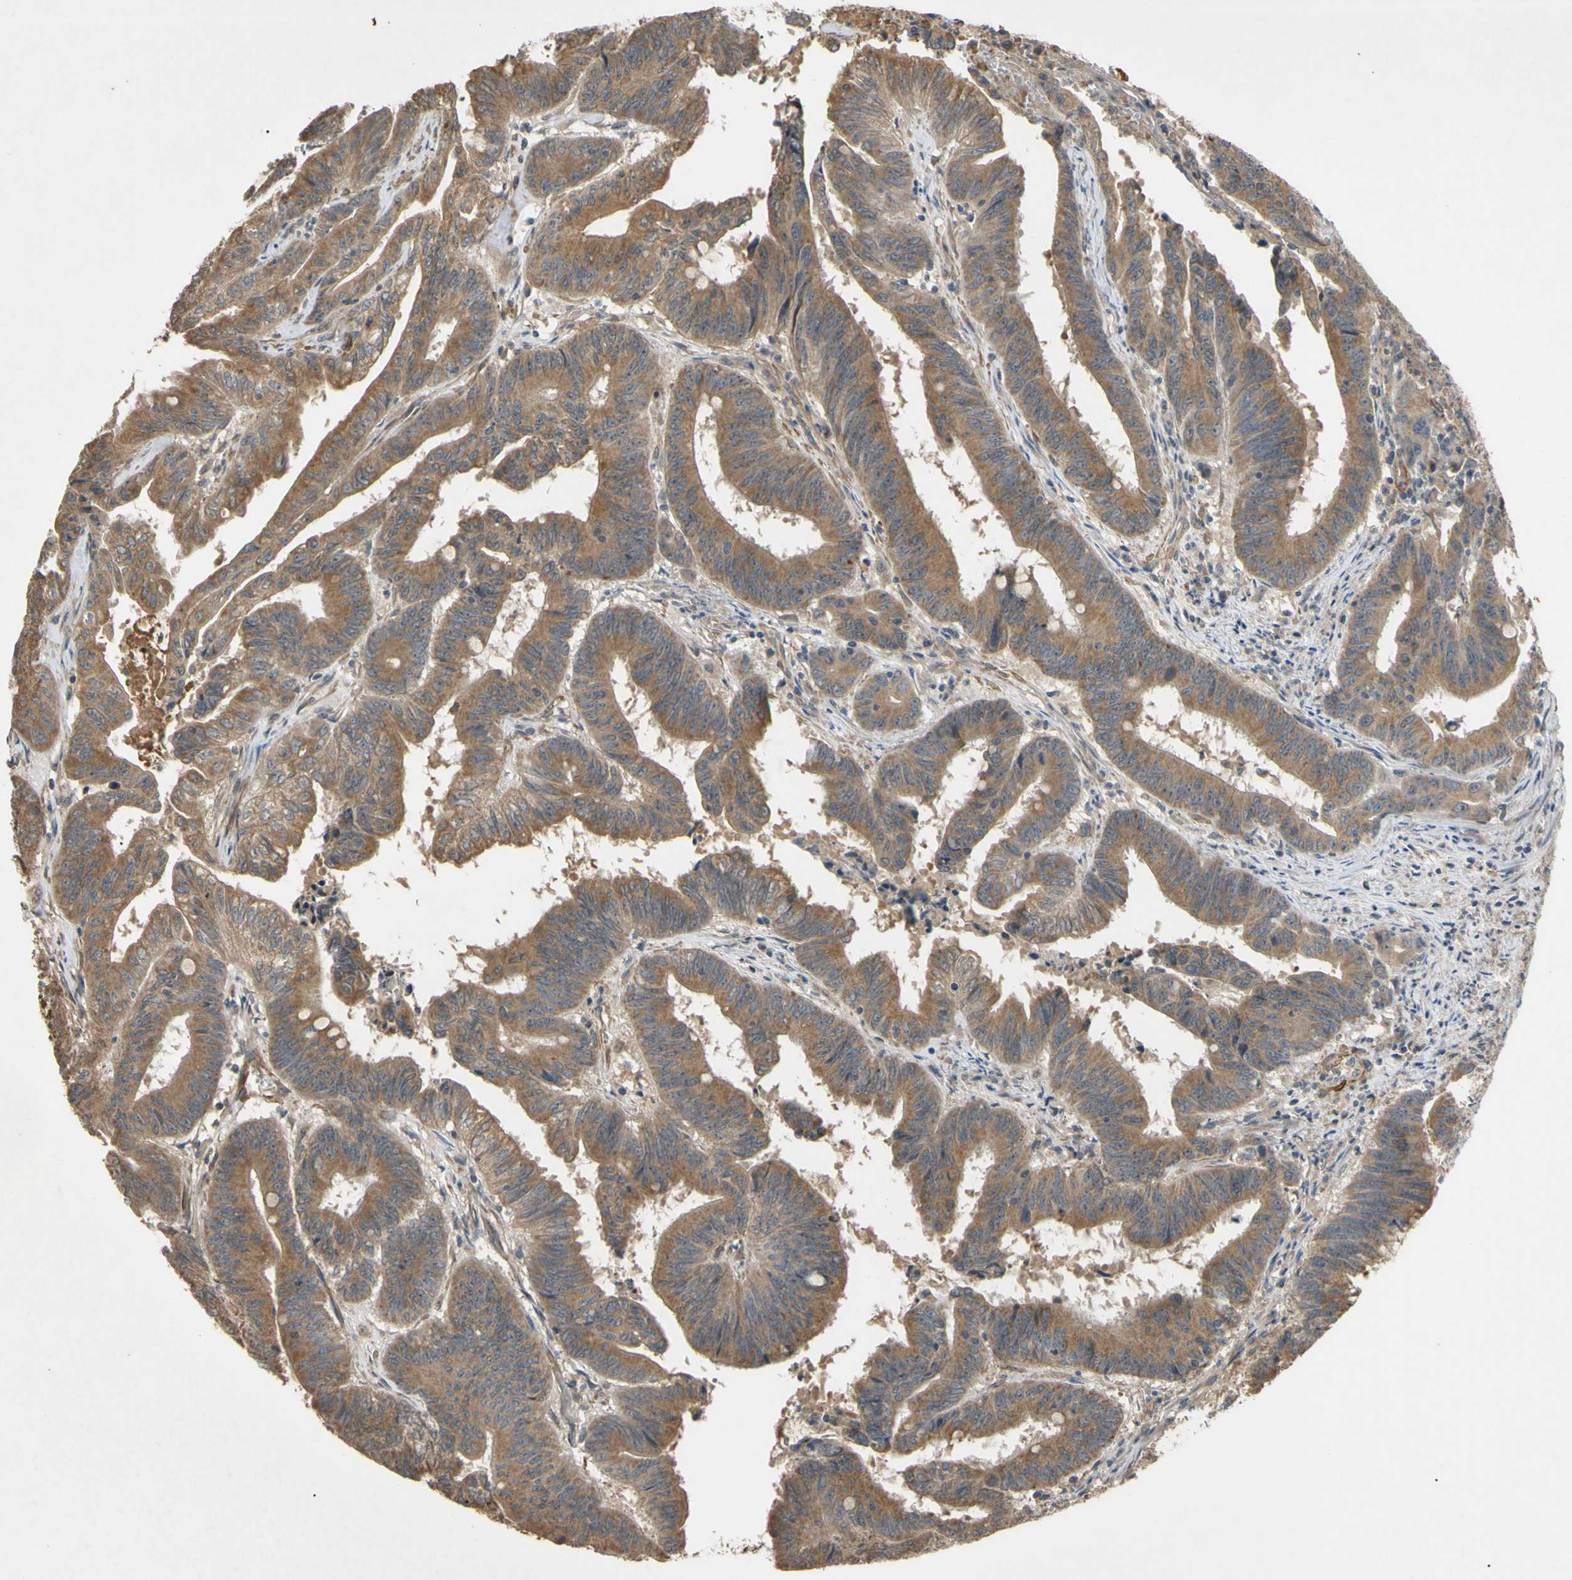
{"staining": {"intensity": "moderate", "quantity": ">75%", "location": "cytoplasmic/membranous"}, "tissue": "colorectal cancer", "cell_type": "Tumor cells", "image_type": "cancer", "snomed": [{"axis": "morphology", "description": "Adenocarcinoma, NOS"}, {"axis": "topography", "description": "Colon"}], "caption": "Moderate cytoplasmic/membranous positivity is seen in about >75% of tumor cells in colorectal adenocarcinoma.", "gene": "PARD6A", "patient": {"sex": "male", "age": 45}}